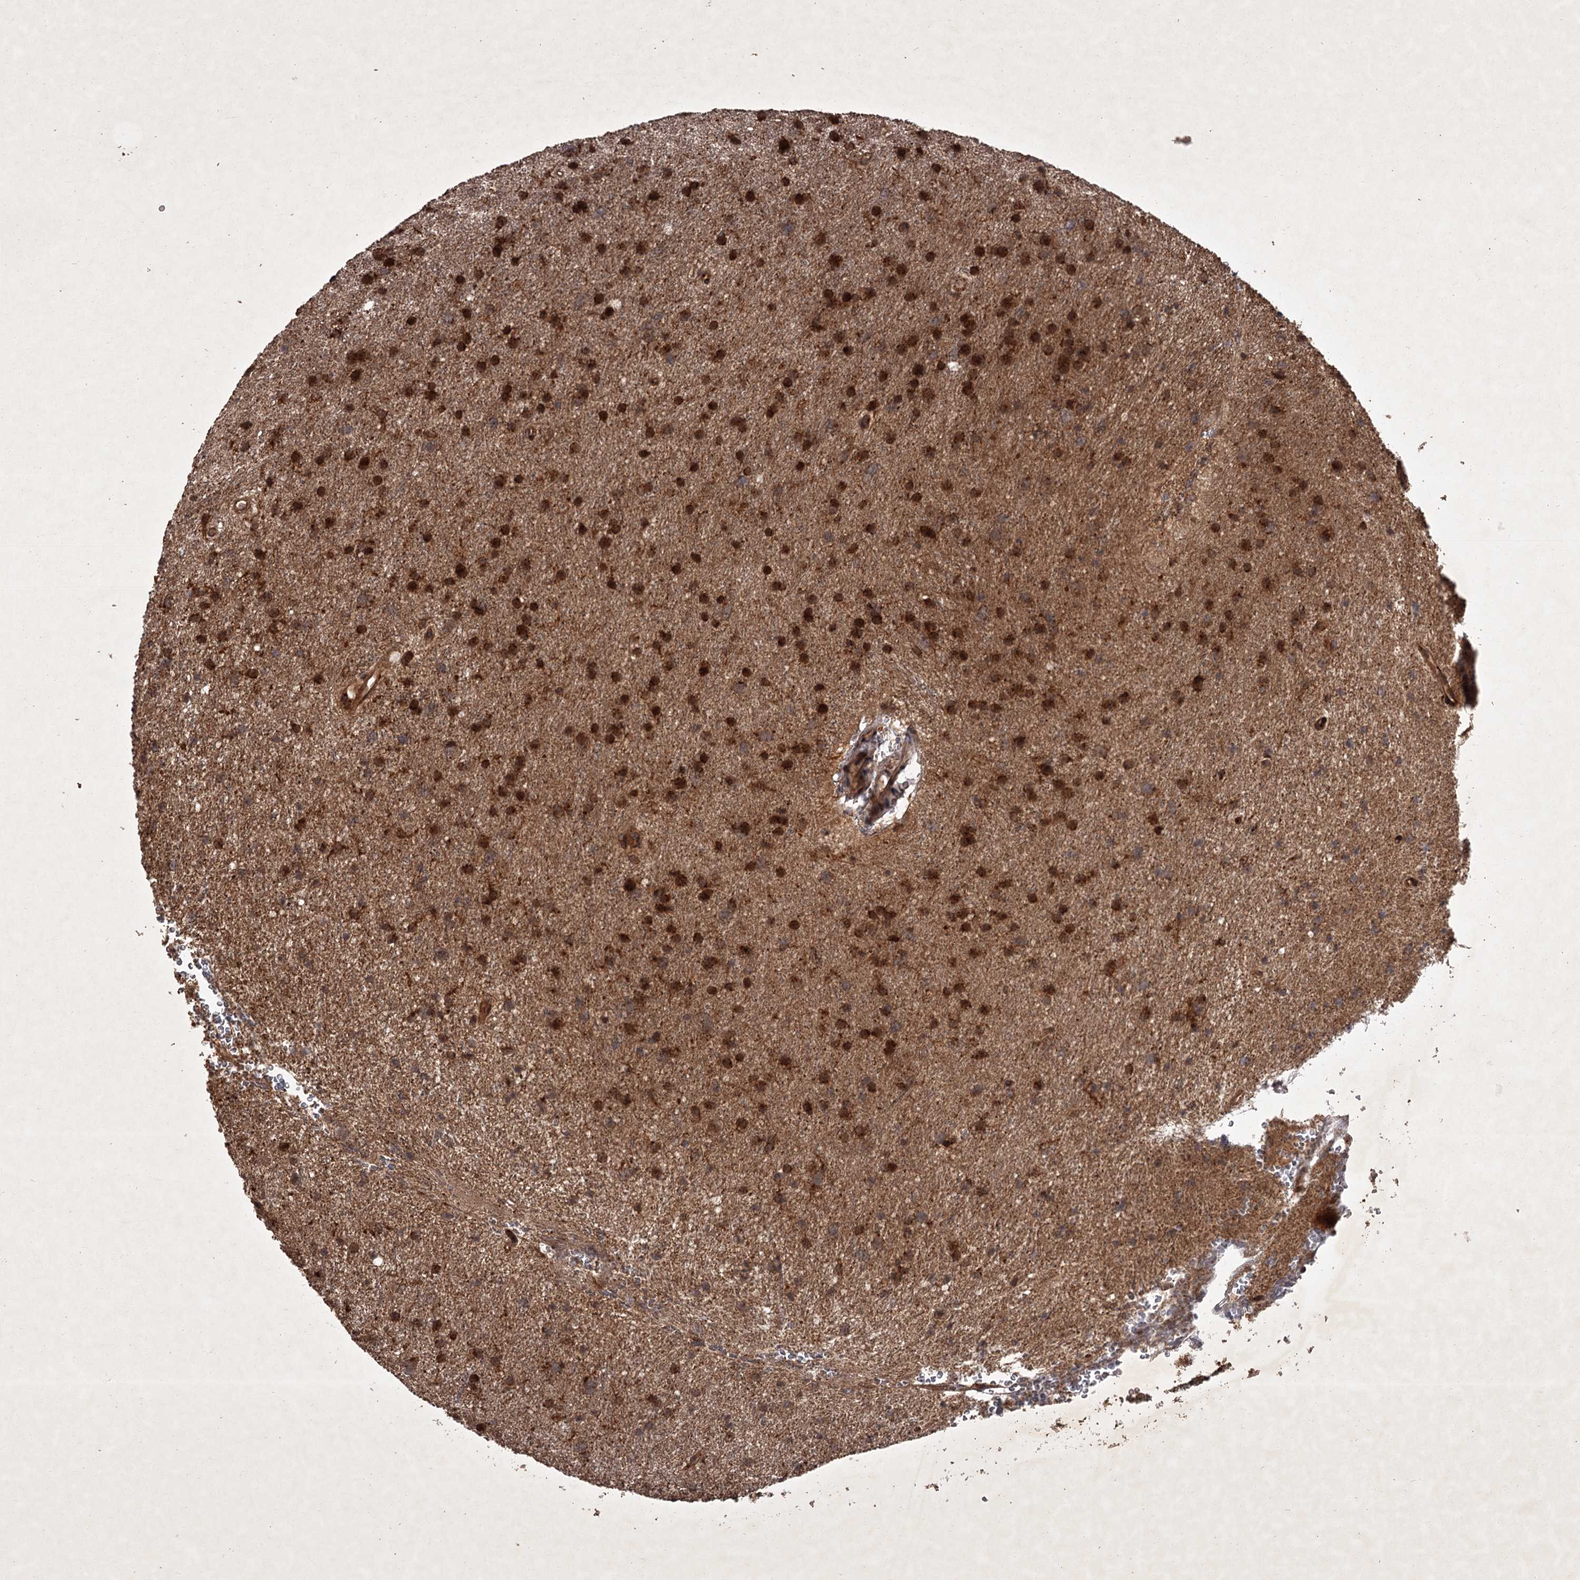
{"staining": {"intensity": "strong", "quantity": "25%-75%", "location": "cytoplasmic/membranous,nuclear"}, "tissue": "glioma", "cell_type": "Tumor cells", "image_type": "cancer", "snomed": [{"axis": "morphology", "description": "Glioma, malignant, Low grade"}, {"axis": "topography", "description": "Cerebral cortex"}], "caption": "IHC photomicrograph of glioma stained for a protein (brown), which displays high levels of strong cytoplasmic/membranous and nuclear staining in approximately 25%-75% of tumor cells.", "gene": "TBC1D23", "patient": {"sex": "female", "age": 39}}